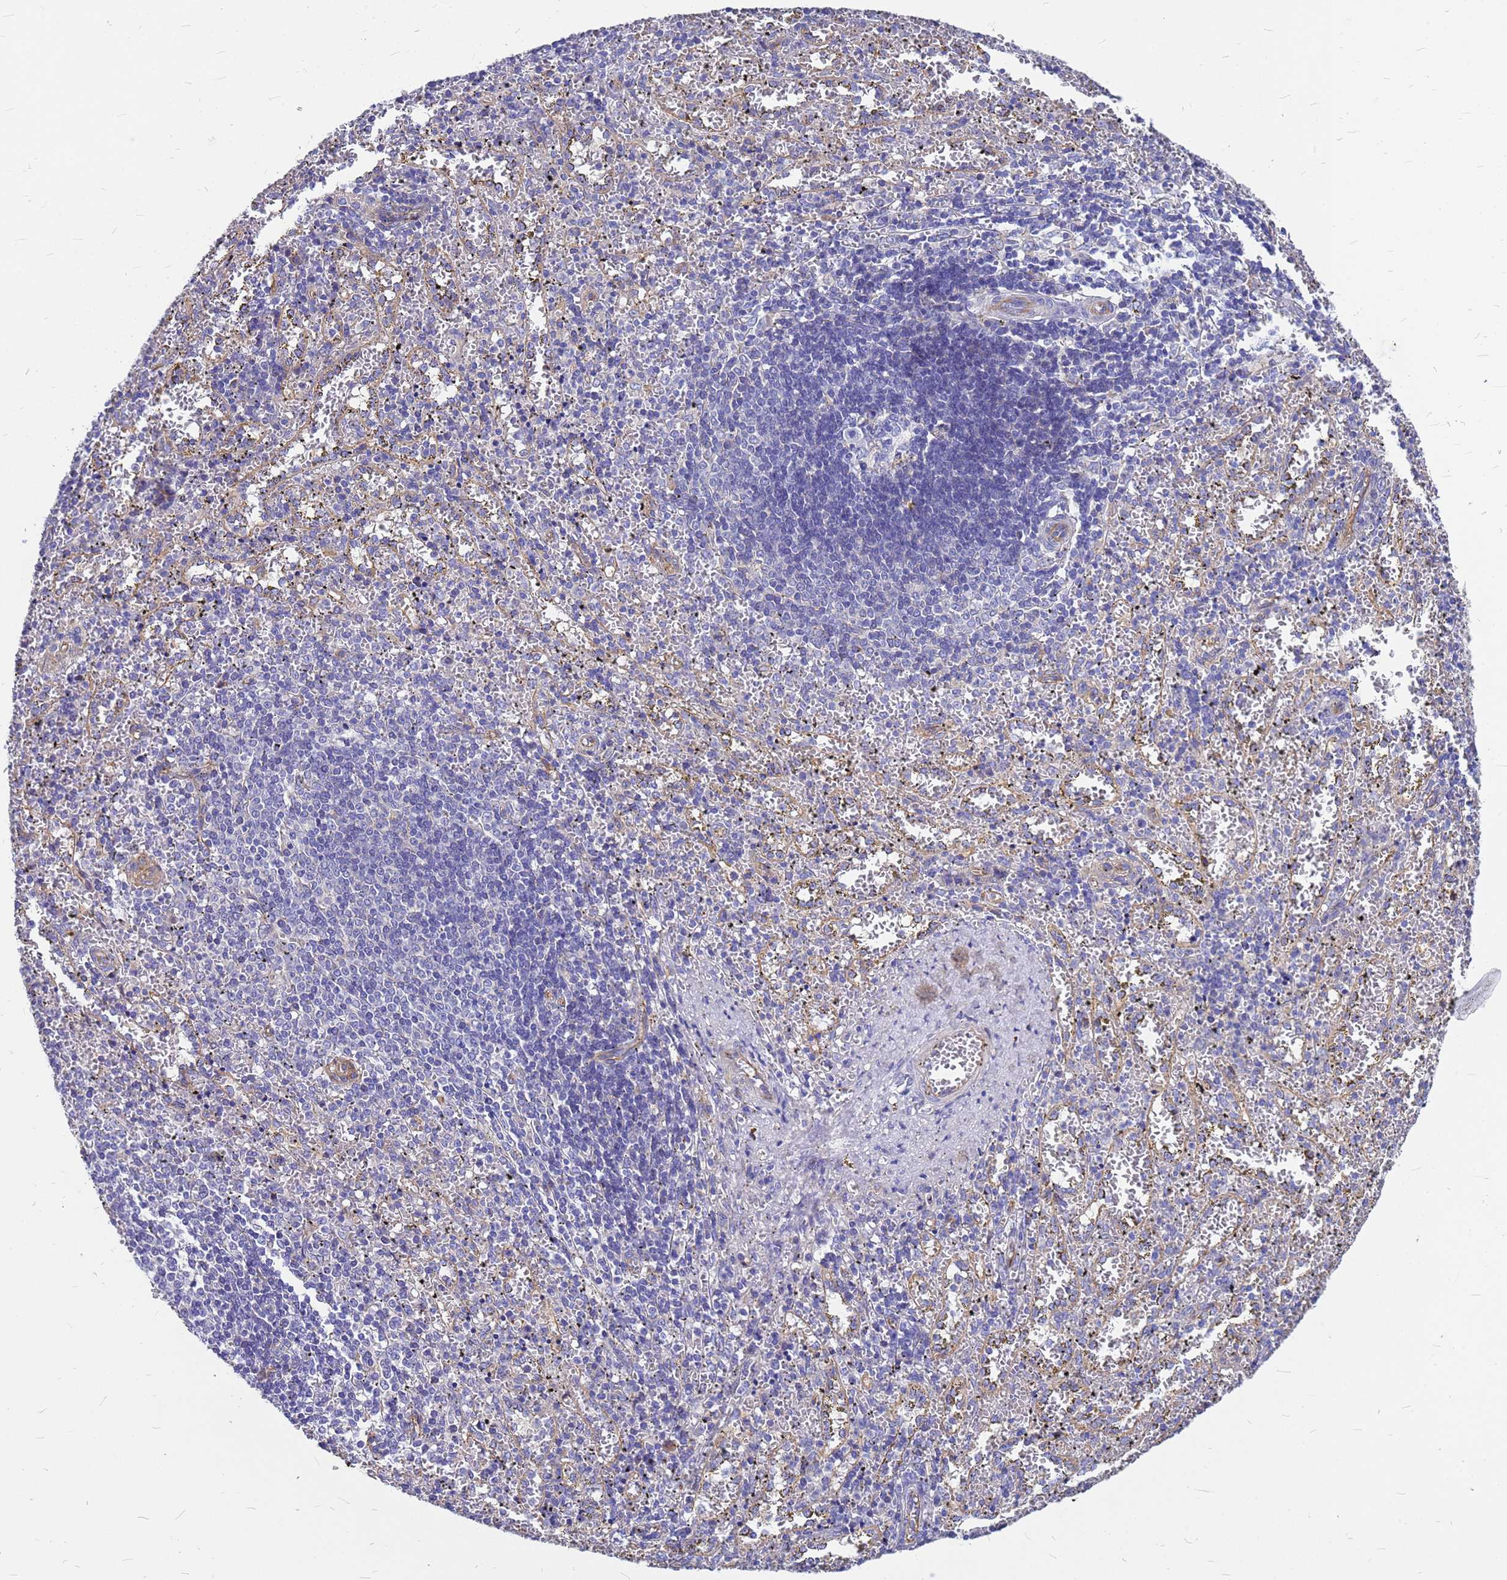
{"staining": {"intensity": "negative", "quantity": "none", "location": "none"}, "tissue": "spleen", "cell_type": "Cells in red pulp", "image_type": "normal", "snomed": [{"axis": "morphology", "description": "Normal tissue, NOS"}, {"axis": "topography", "description": "Spleen"}], "caption": "Cells in red pulp show no significant staining in normal spleen. Nuclei are stained in blue.", "gene": "FBXW5", "patient": {"sex": "male", "age": 11}}